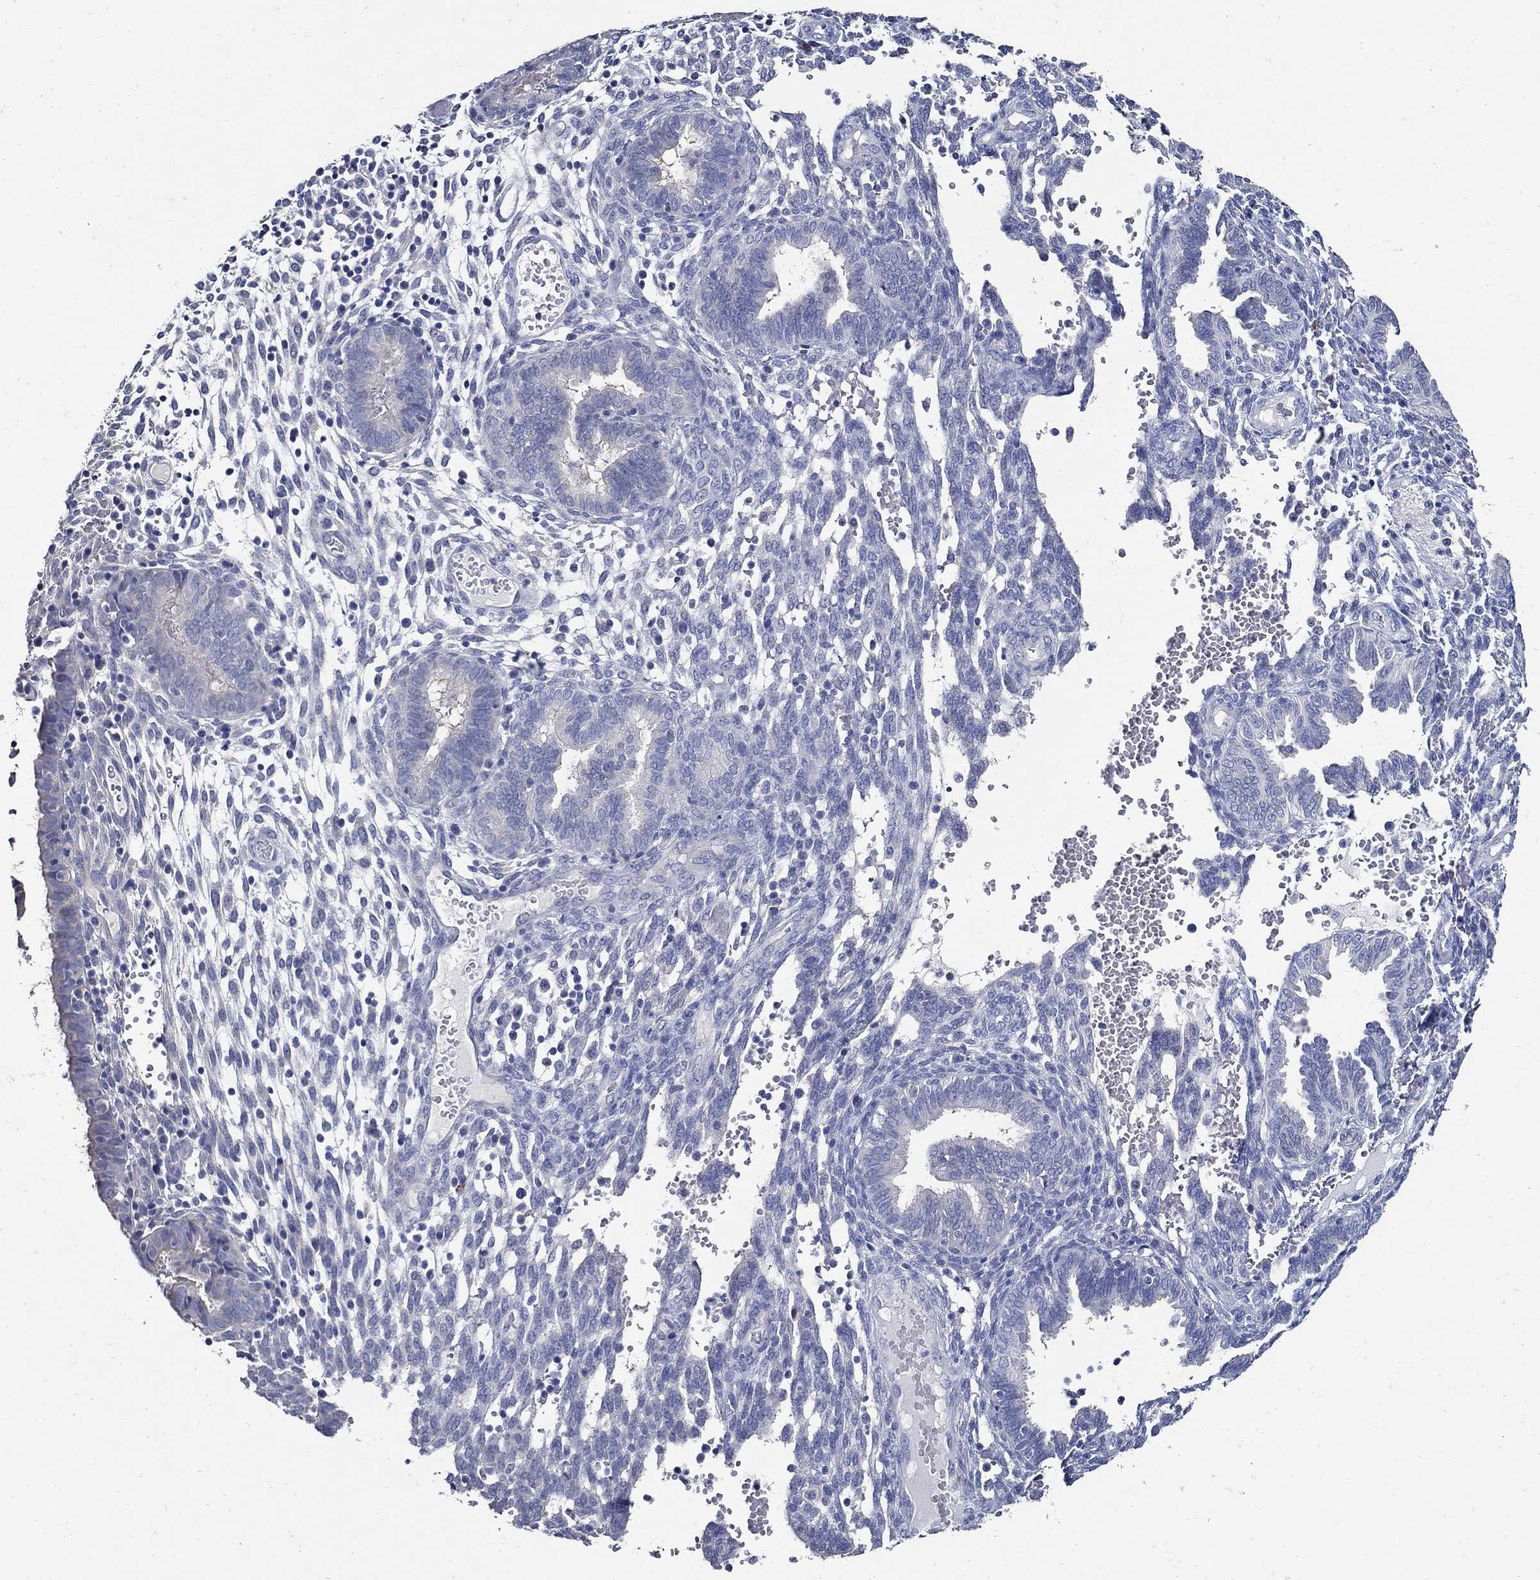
{"staining": {"intensity": "negative", "quantity": "none", "location": "none"}, "tissue": "endometrium", "cell_type": "Cells in endometrial stroma", "image_type": "normal", "snomed": [{"axis": "morphology", "description": "Normal tissue, NOS"}, {"axis": "topography", "description": "Endometrium"}], "caption": "This is a photomicrograph of IHC staining of normal endometrium, which shows no expression in cells in endometrial stroma. (DAB (3,3'-diaminobenzidine) IHC visualized using brightfield microscopy, high magnification).", "gene": "PRX", "patient": {"sex": "female", "age": 42}}